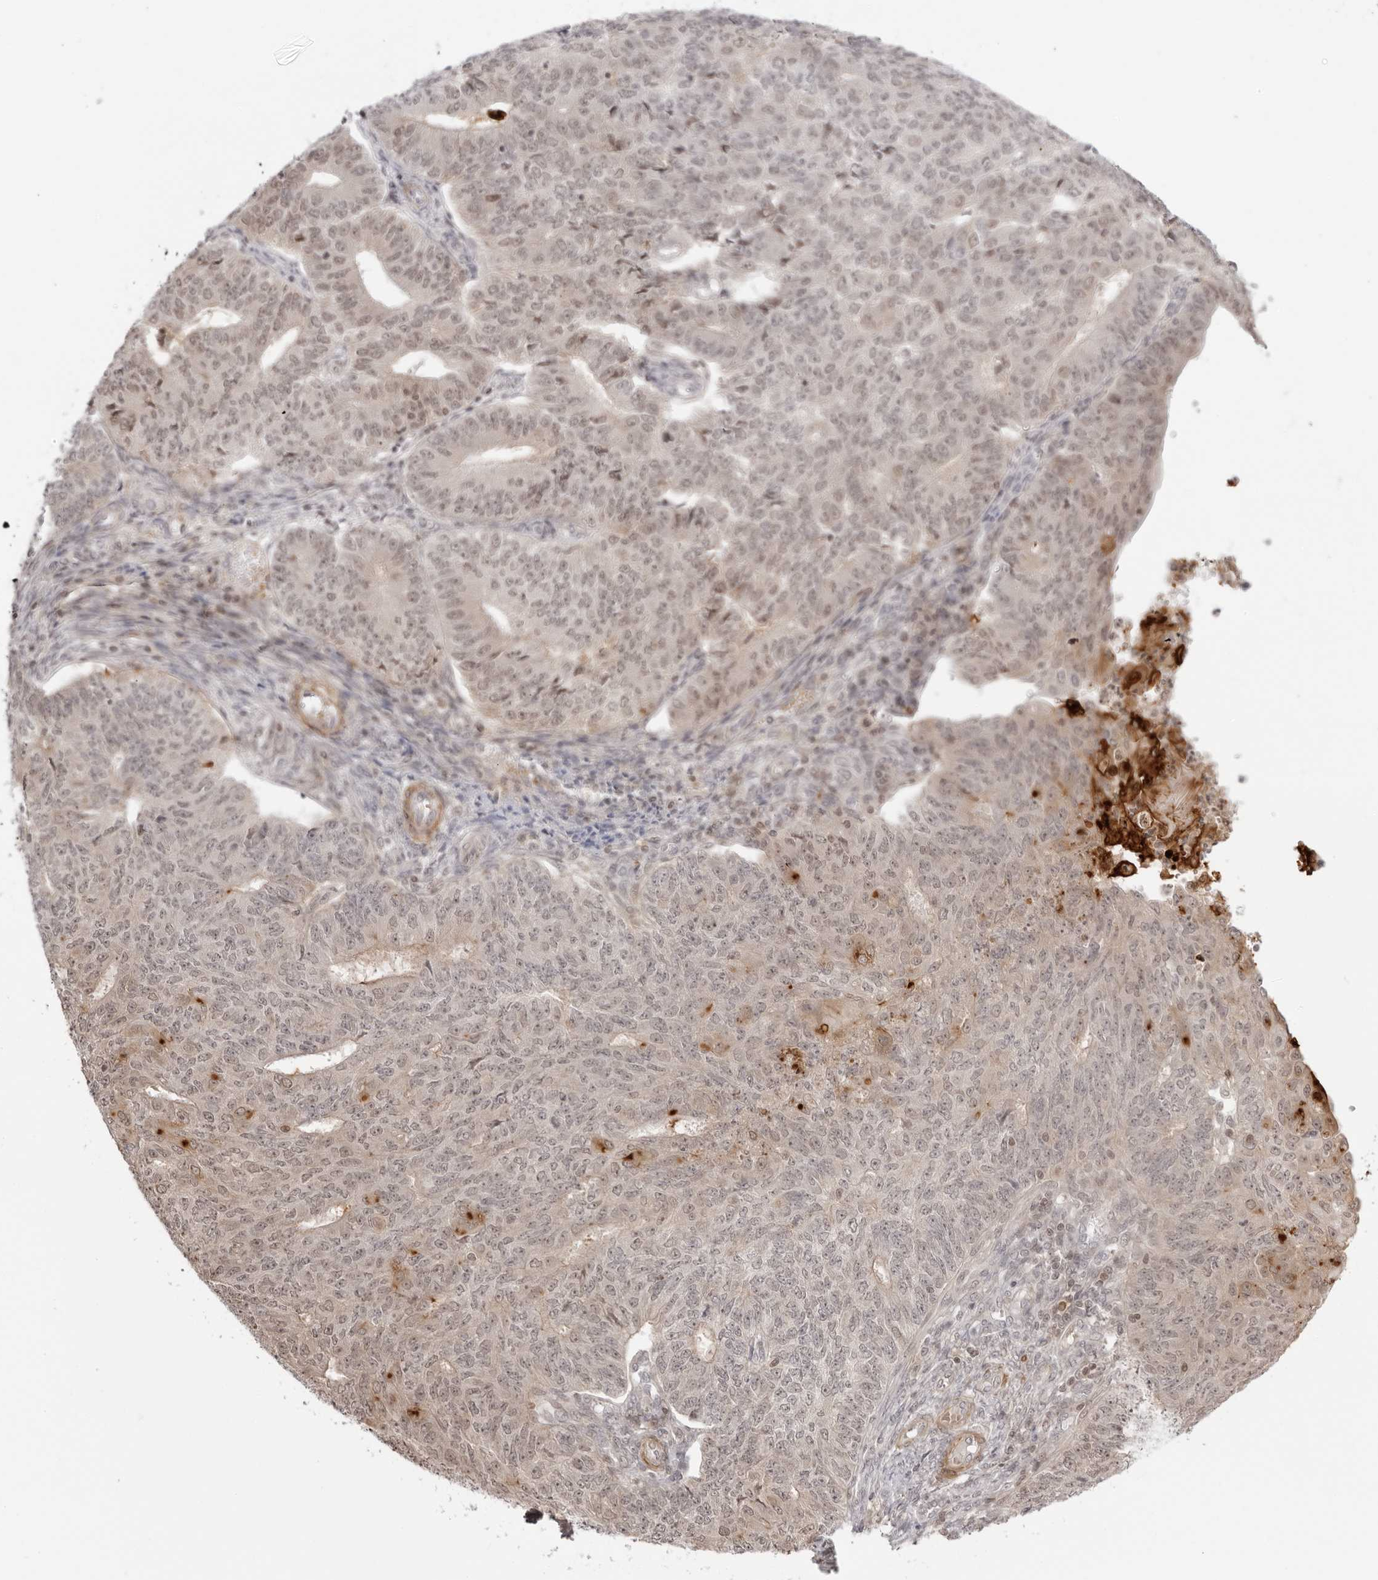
{"staining": {"intensity": "negative", "quantity": "none", "location": "none"}, "tissue": "endometrial cancer", "cell_type": "Tumor cells", "image_type": "cancer", "snomed": [{"axis": "morphology", "description": "Adenocarcinoma, NOS"}, {"axis": "topography", "description": "Endometrium"}], "caption": "Tumor cells show no significant protein positivity in adenocarcinoma (endometrial).", "gene": "RNF146", "patient": {"sex": "female", "age": 32}}